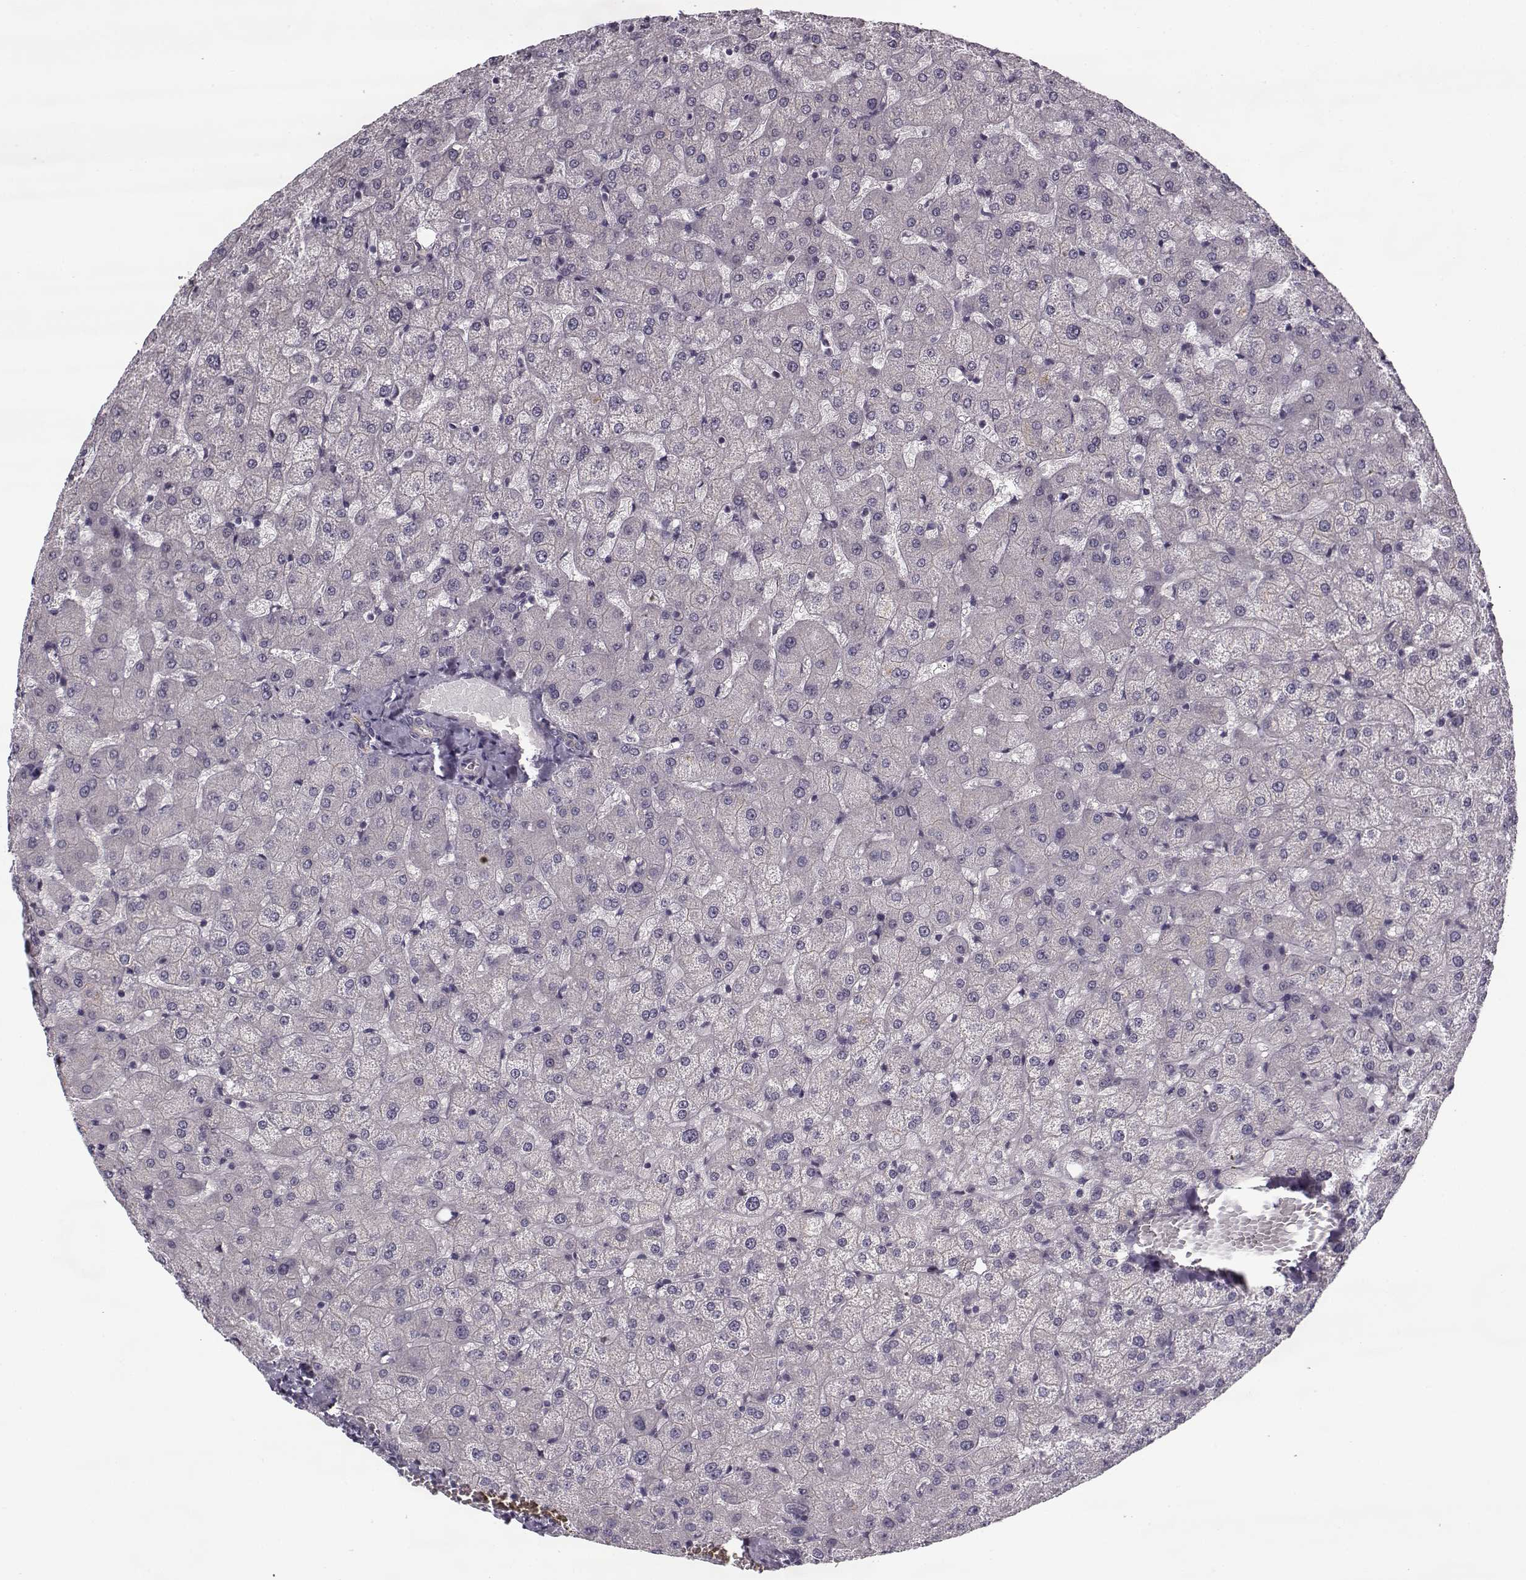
{"staining": {"intensity": "negative", "quantity": "none", "location": "none"}, "tissue": "liver", "cell_type": "Cholangiocytes", "image_type": "normal", "snomed": [{"axis": "morphology", "description": "Normal tissue, NOS"}, {"axis": "topography", "description": "Liver"}], "caption": "High power microscopy micrograph of an immunohistochemistry histopathology image of unremarkable liver, revealing no significant expression in cholangiocytes. (DAB (3,3'-diaminobenzidine) IHC visualized using brightfield microscopy, high magnification).", "gene": "PNMT", "patient": {"sex": "female", "age": 50}}